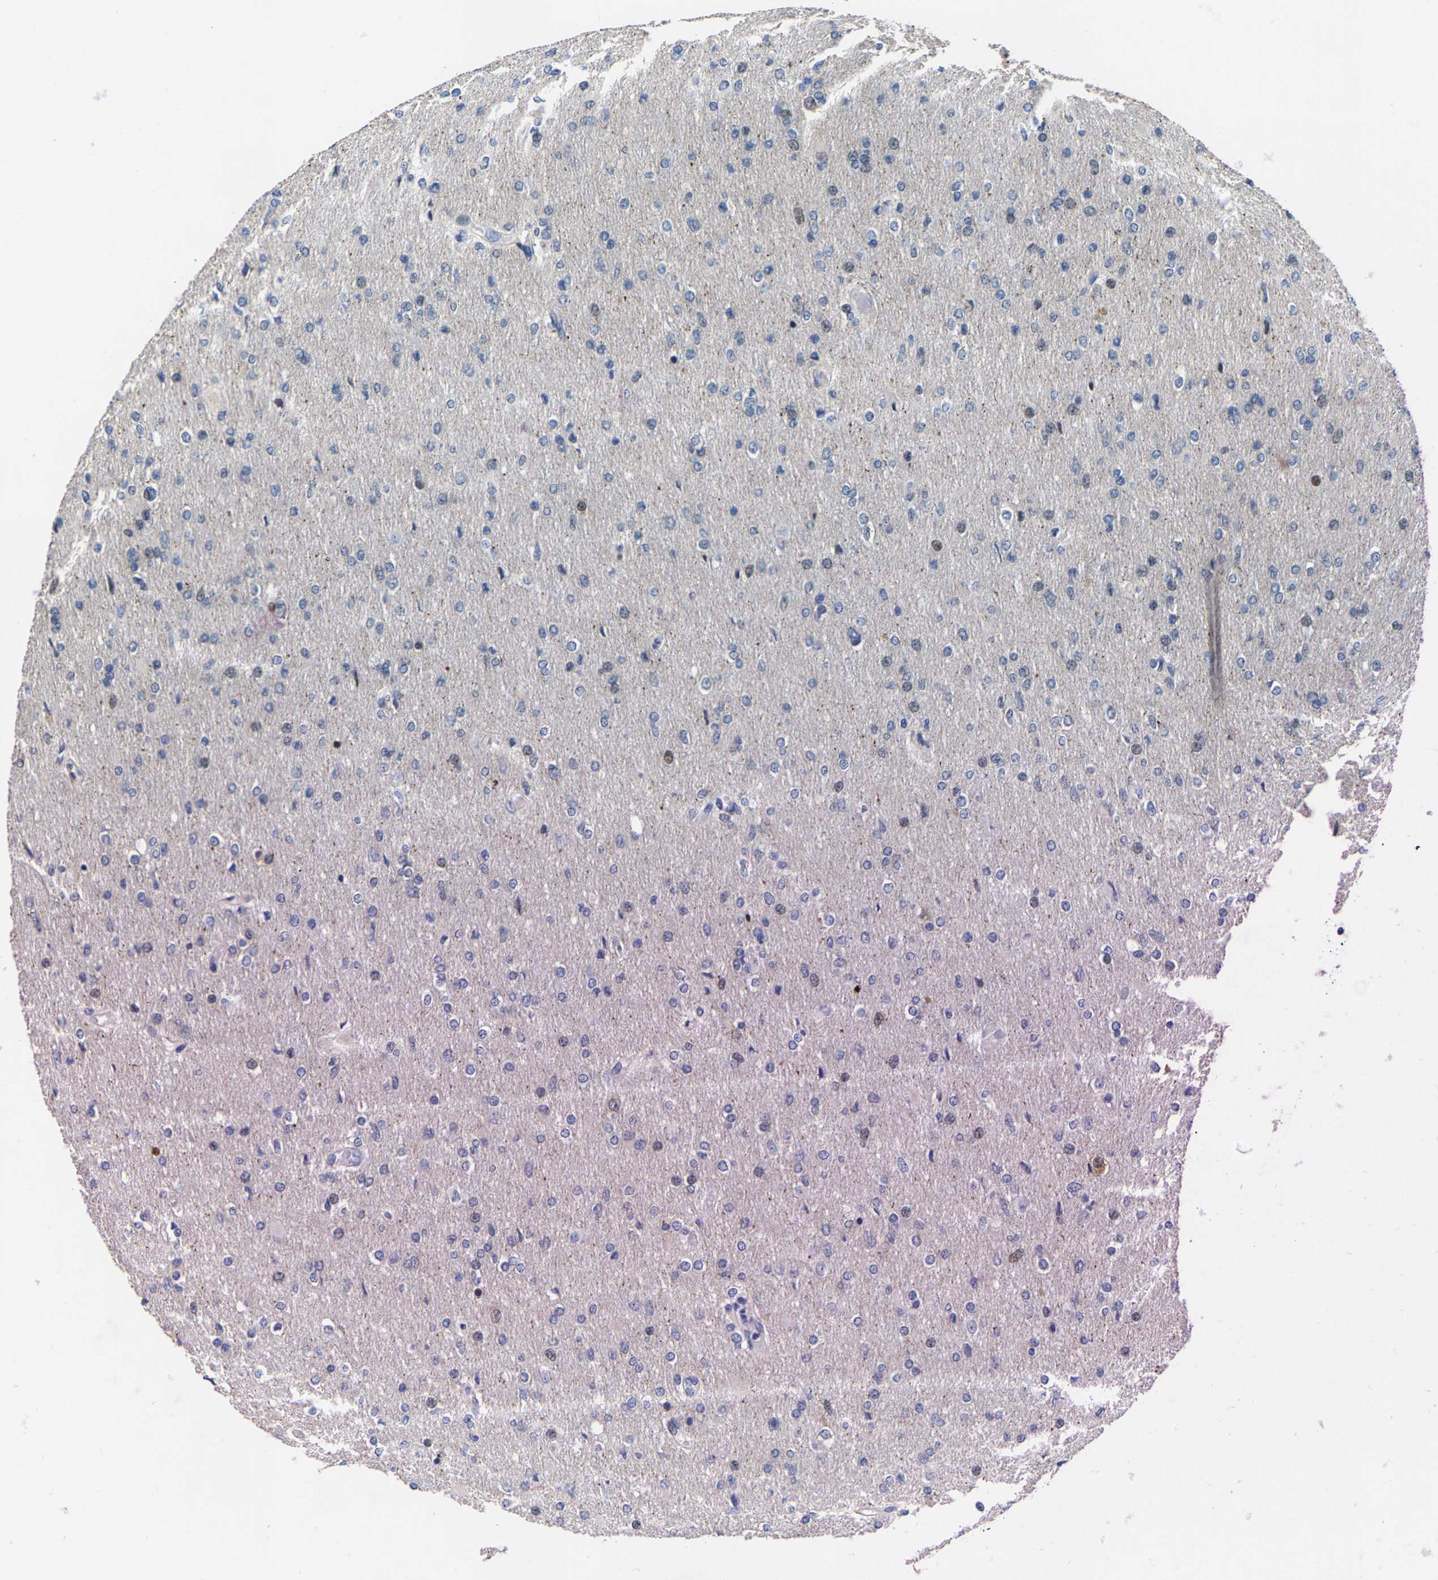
{"staining": {"intensity": "negative", "quantity": "none", "location": "none"}, "tissue": "glioma", "cell_type": "Tumor cells", "image_type": "cancer", "snomed": [{"axis": "morphology", "description": "Glioma, malignant, High grade"}, {"axis": "topography", "description": "Cerebral cortex"}], "caption": "Human malignant glioma (high-grade) stained for a protein using immunohistochemistry reveals no positivity in tumor cells.", "gene": "GTPBP10", "patient": {"sex": "female", "age": 36}}